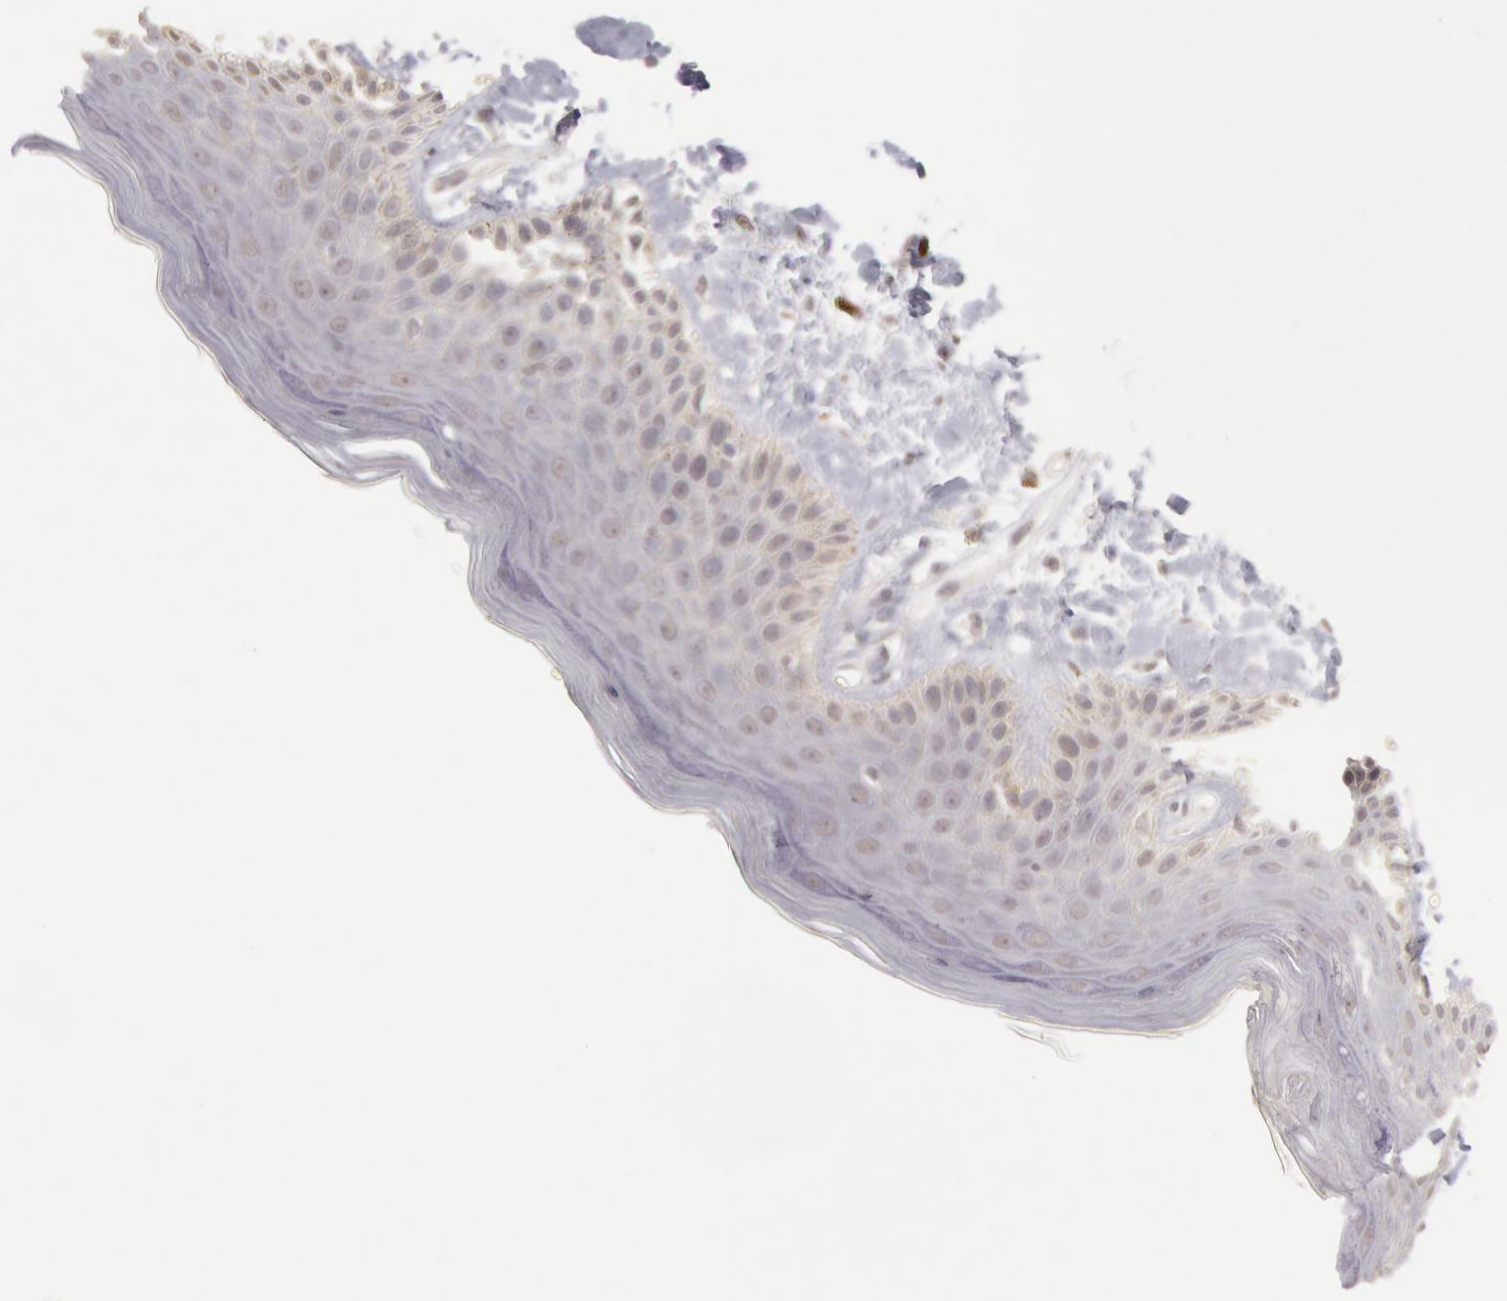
{"staining": {"intensity": "negative", "quantity": "none", "location": "none"}, "tissue": "skin", "cell_type": "Epidermal cells", "image_type": "normal", "snomed": [{"axis": "morphology", "description": "Normal tissue, NOS"}, {"axis": "topography", "description": "Anal"}], "caption": "Immunohistochemical staining of unremarkable skin reveals no significant positivity in epidermal cells. (DAB immunohistochemistry visualized using brightfield microscopy, high magnification).", "gene": "RIMBP3B", "patient": {"sex": "female", "age": 78}}